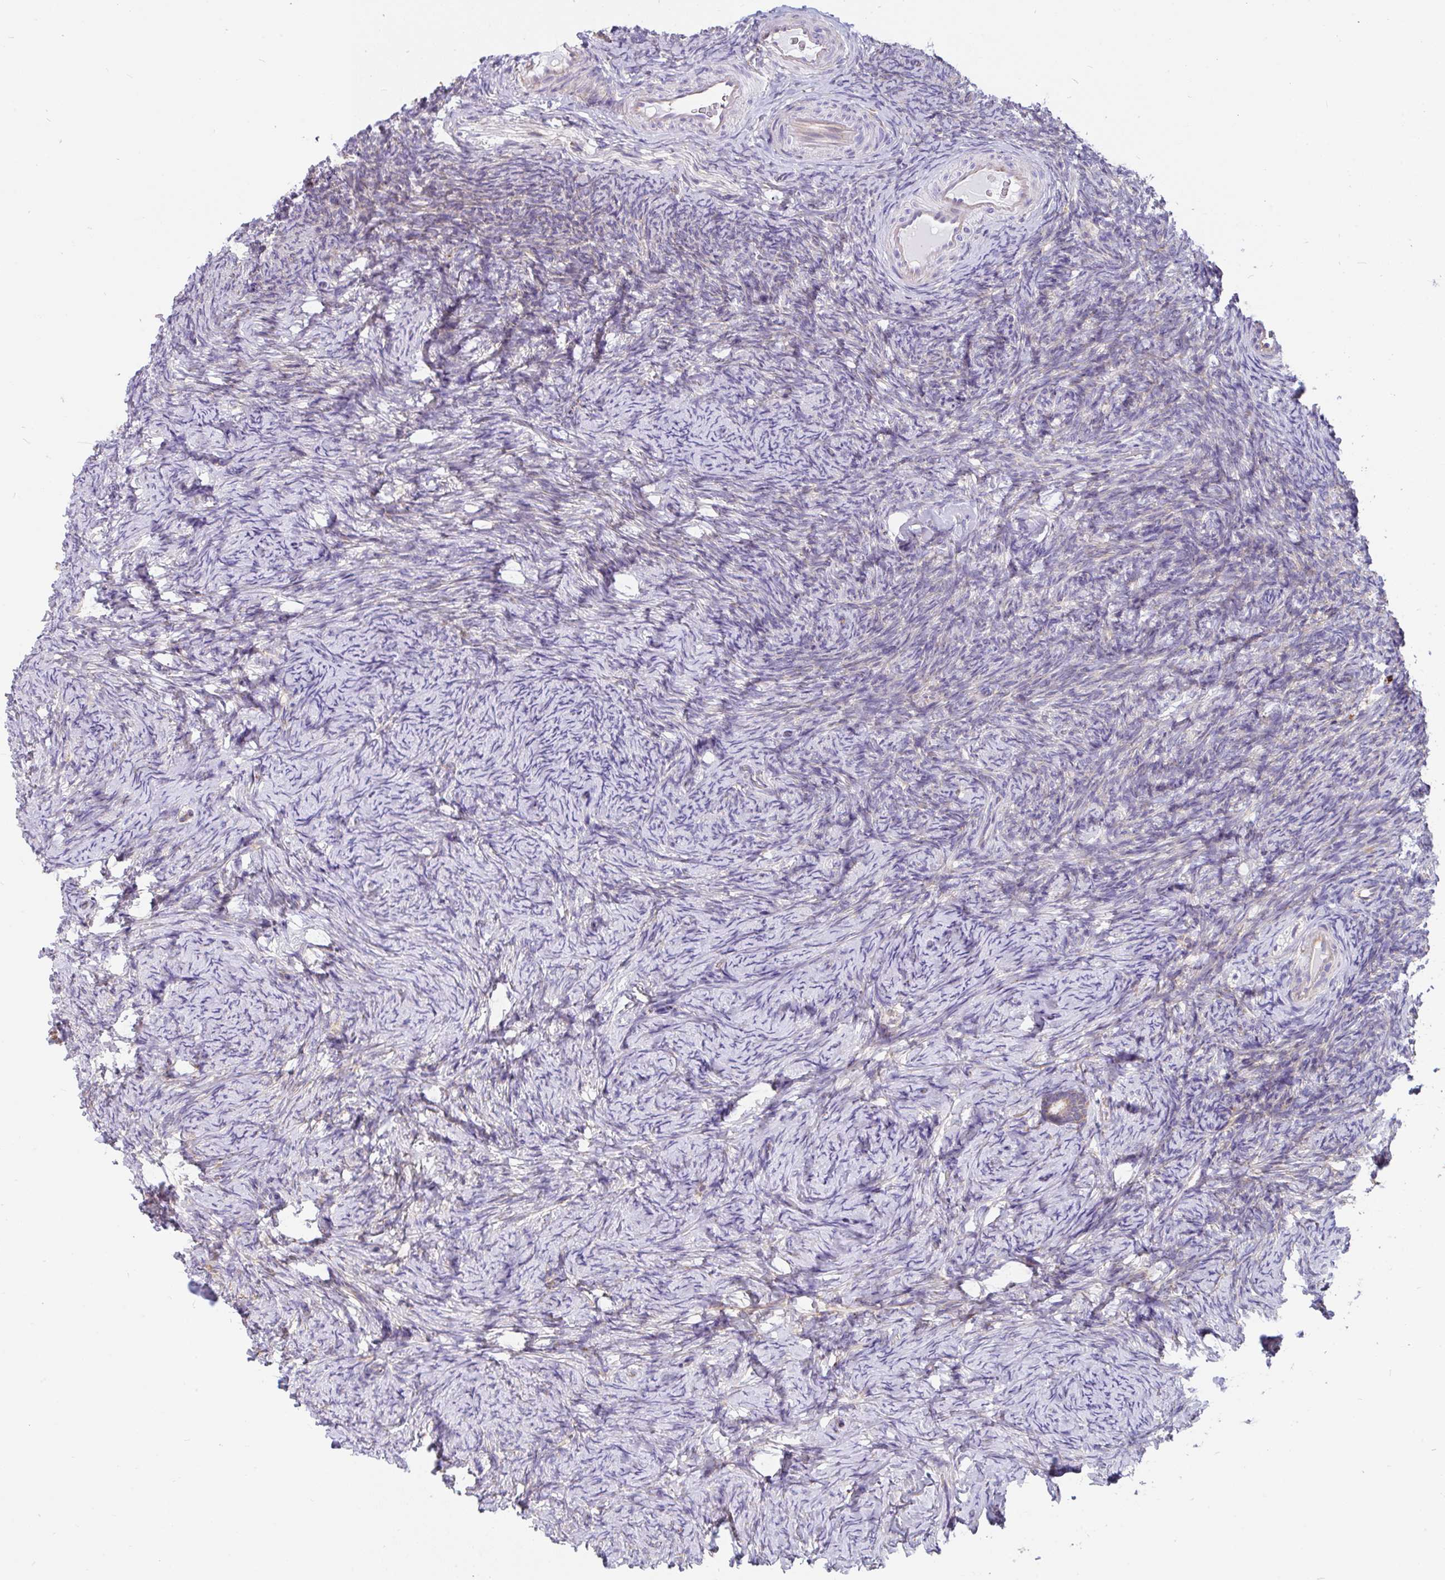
{"staining": {"intensity": "negative", "quantity": "none", "location": "none"}, "tissue": "ovary", "cell_type": "Ovarian stroma cells", "image_type": "normal", "snomed": [{"axis": "morphology", "description": "Normal tissue, NOS"}, {"axis": "topography", "description": "Ovary"}], "caption": "Immunohistochemistry histopathology image of unremarkable human ovary stained for a protein (brown), which displays no expression in ovarian stroma cells. The staining is performed using DAB brown chromogen with nuclei counter-stained in using hematoxylin.", "gene": "EML5", "patient": {"sex": "female", "age": 34}}